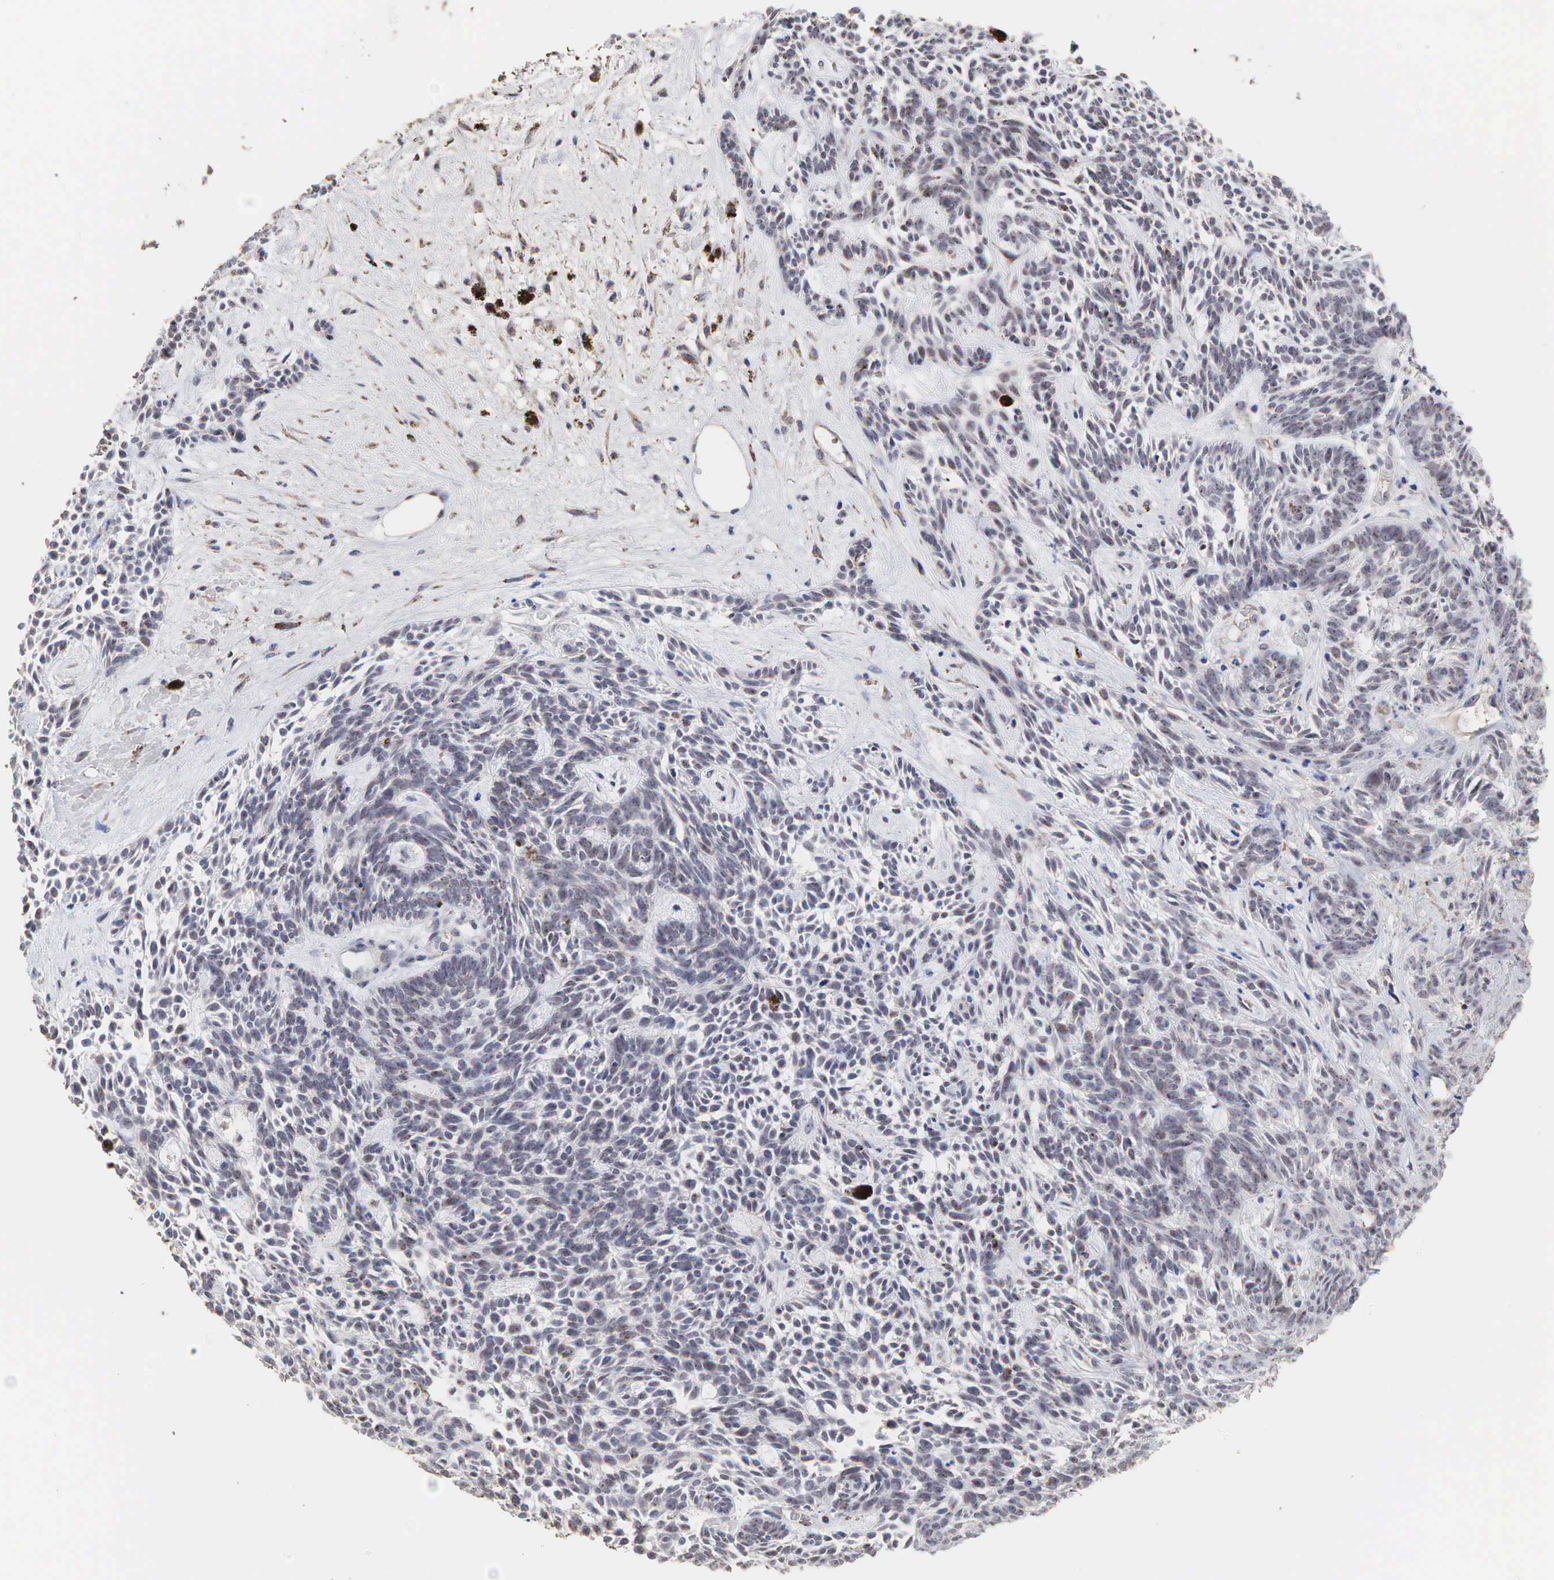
{"staining": {"intensity": "weak", "quantity": "<25%", "location": "nuclear"}, "tissue": "skin cancer", "cell_type": "Tumor cells", "image_type": "cancer", "snomed": [{"axis": "morphology", "description": "Basal cell carcinoma"}, {"axis": "topography", "description": "Skin"}], "caption": "High magnification brightfield microscopy of skin cancer (basal cell carcinoma) stained with DAB (brown) and counterstained with hematoxylin (blue): tumor cells show no significant expression.", "gene": "DKC1", "patient": {"sex": "male", "age": 58}}